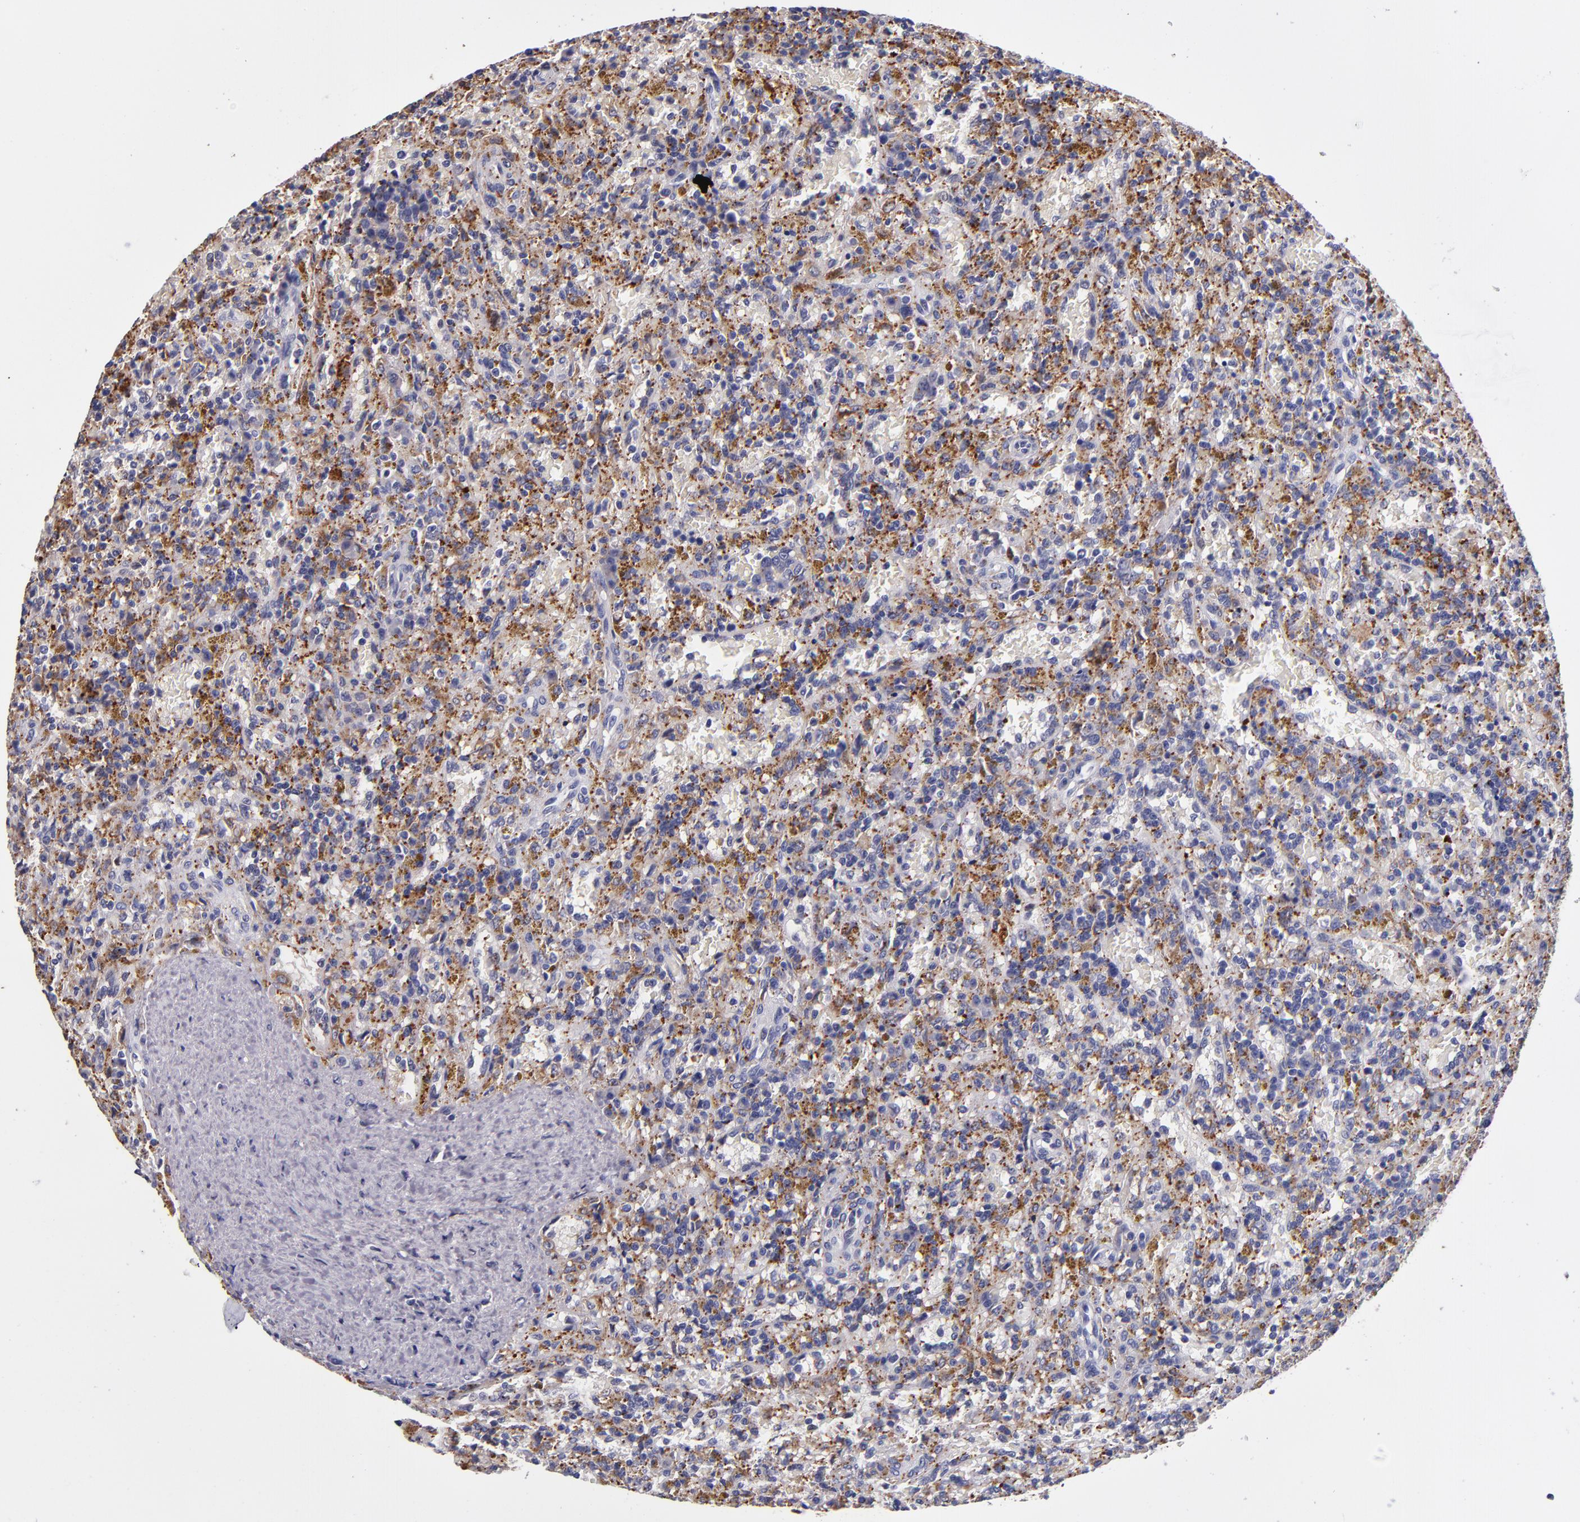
{"staining": {"intensity": "negative", "quantity": "none", "location": "none"}, "tissue": "lymphoma", "cell_type": "Tumor cells", "image_type": "cancer", "snomed": [{"axis": "morphology", "description": "Malignant lymphoma, non-Hodgkin's type, Low grade"}, {"axis": "topography", "description": "Spleen"}], "caption": "Immunohistochemistry histopathology image of neoplastic tissue: low-grade malignant lymphoma, non-Hodgkin's type stained with DAB reveals no significant protein positivity in tumor cells.", "gene": "SELP", "patient": {"sex": "female", "age": 65}}